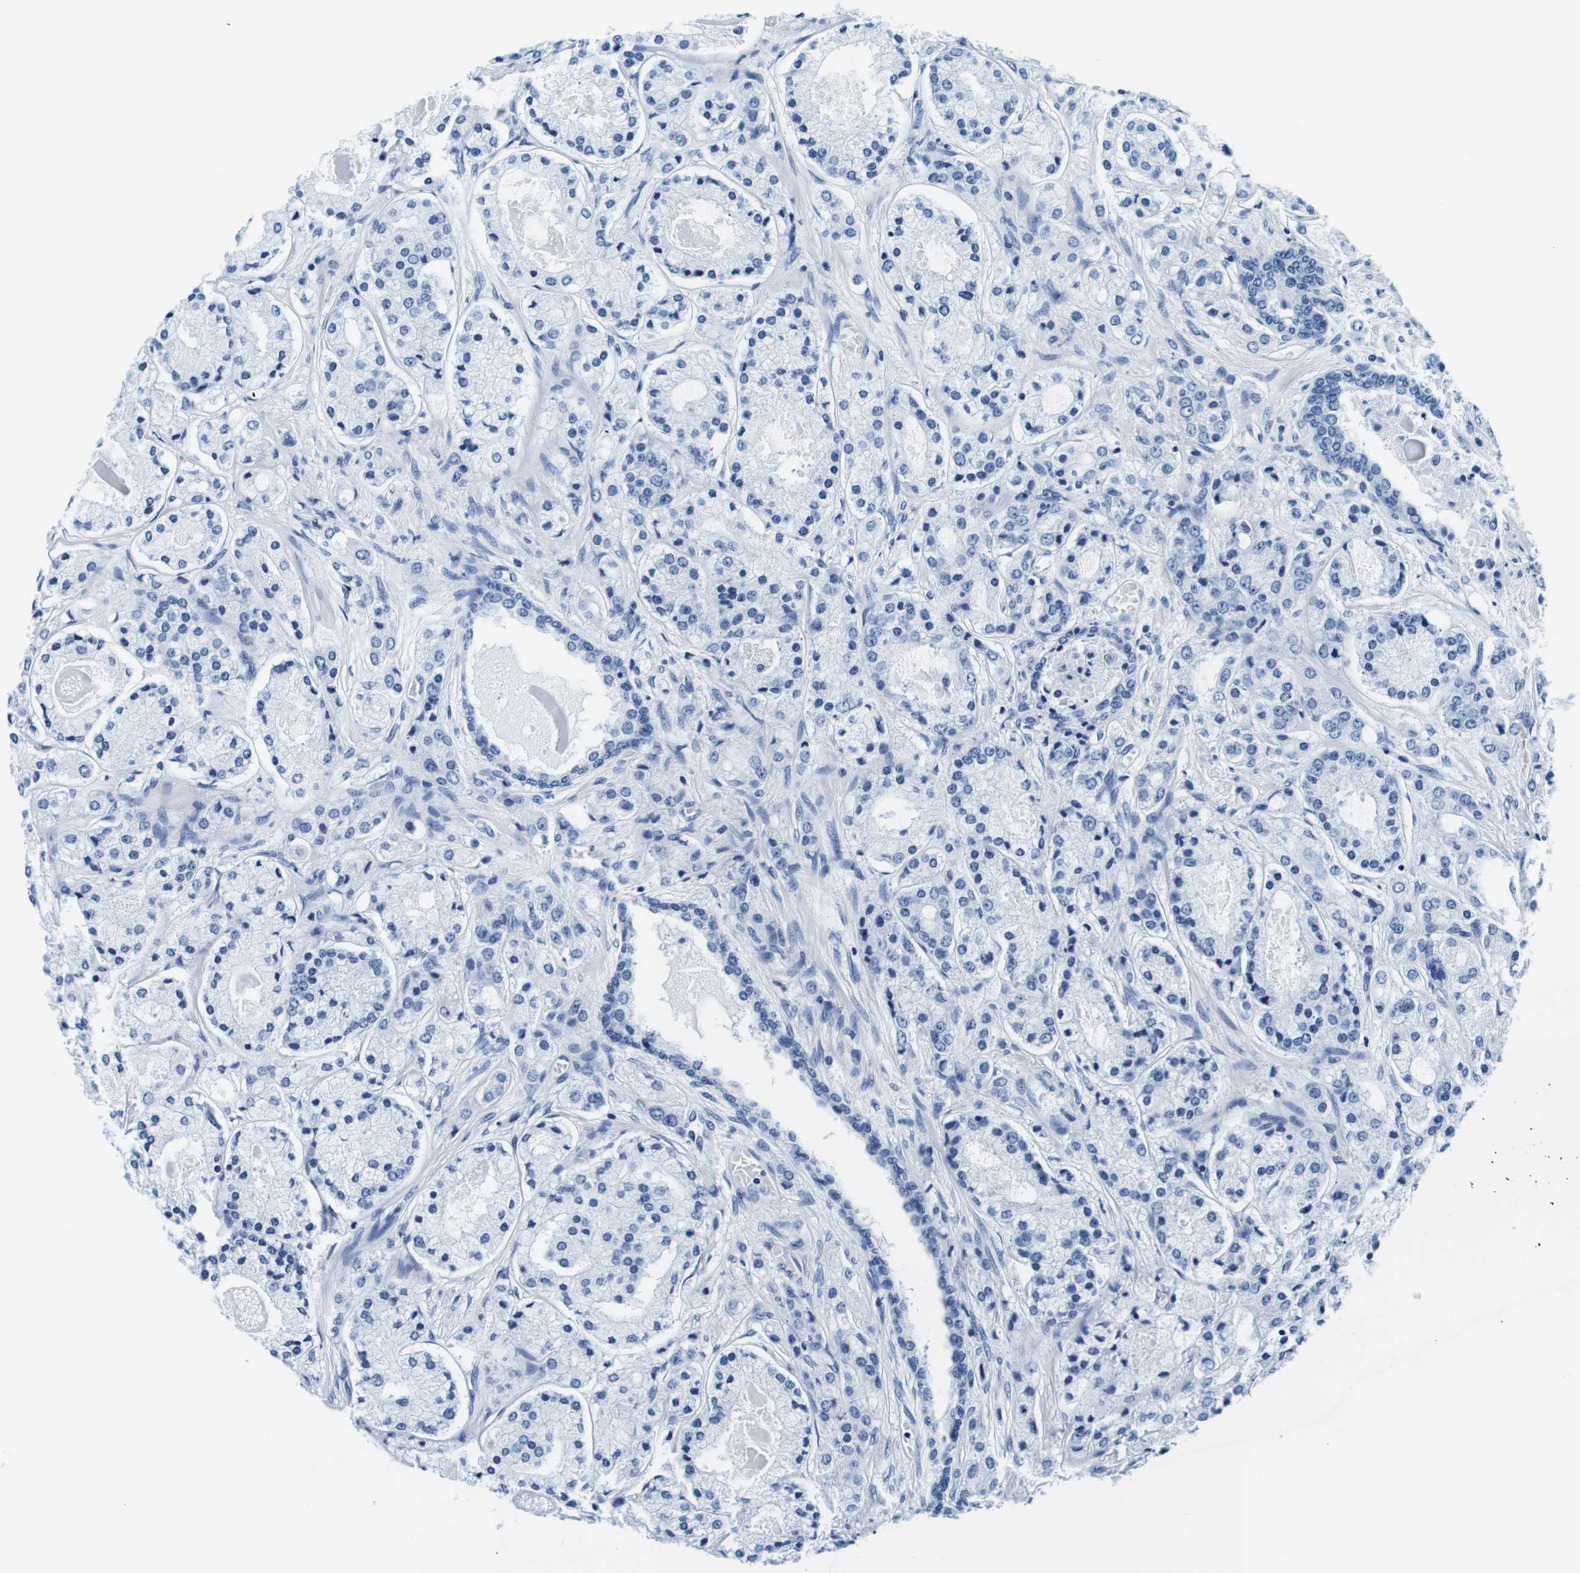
{"staining": {"intensity": "negative", "quantity": "none", "location": "none"}, "tissue": "prostate cancer", "cell_type": "Tumor cells", "image_type": "cancer", "snomed": [{"axis": "morphology", "description": "Adenocarcinoma, High grade"}, {"axis": "topography", "description": "Prostate"}], "caption": "Protein analysis of prostate cancer demonstrates no significant expression in tumor cells. (IHC, brightfield microscopy, high magnification).", "gene": "ELANE", "patient": {"sex": "male", "age": 65}}